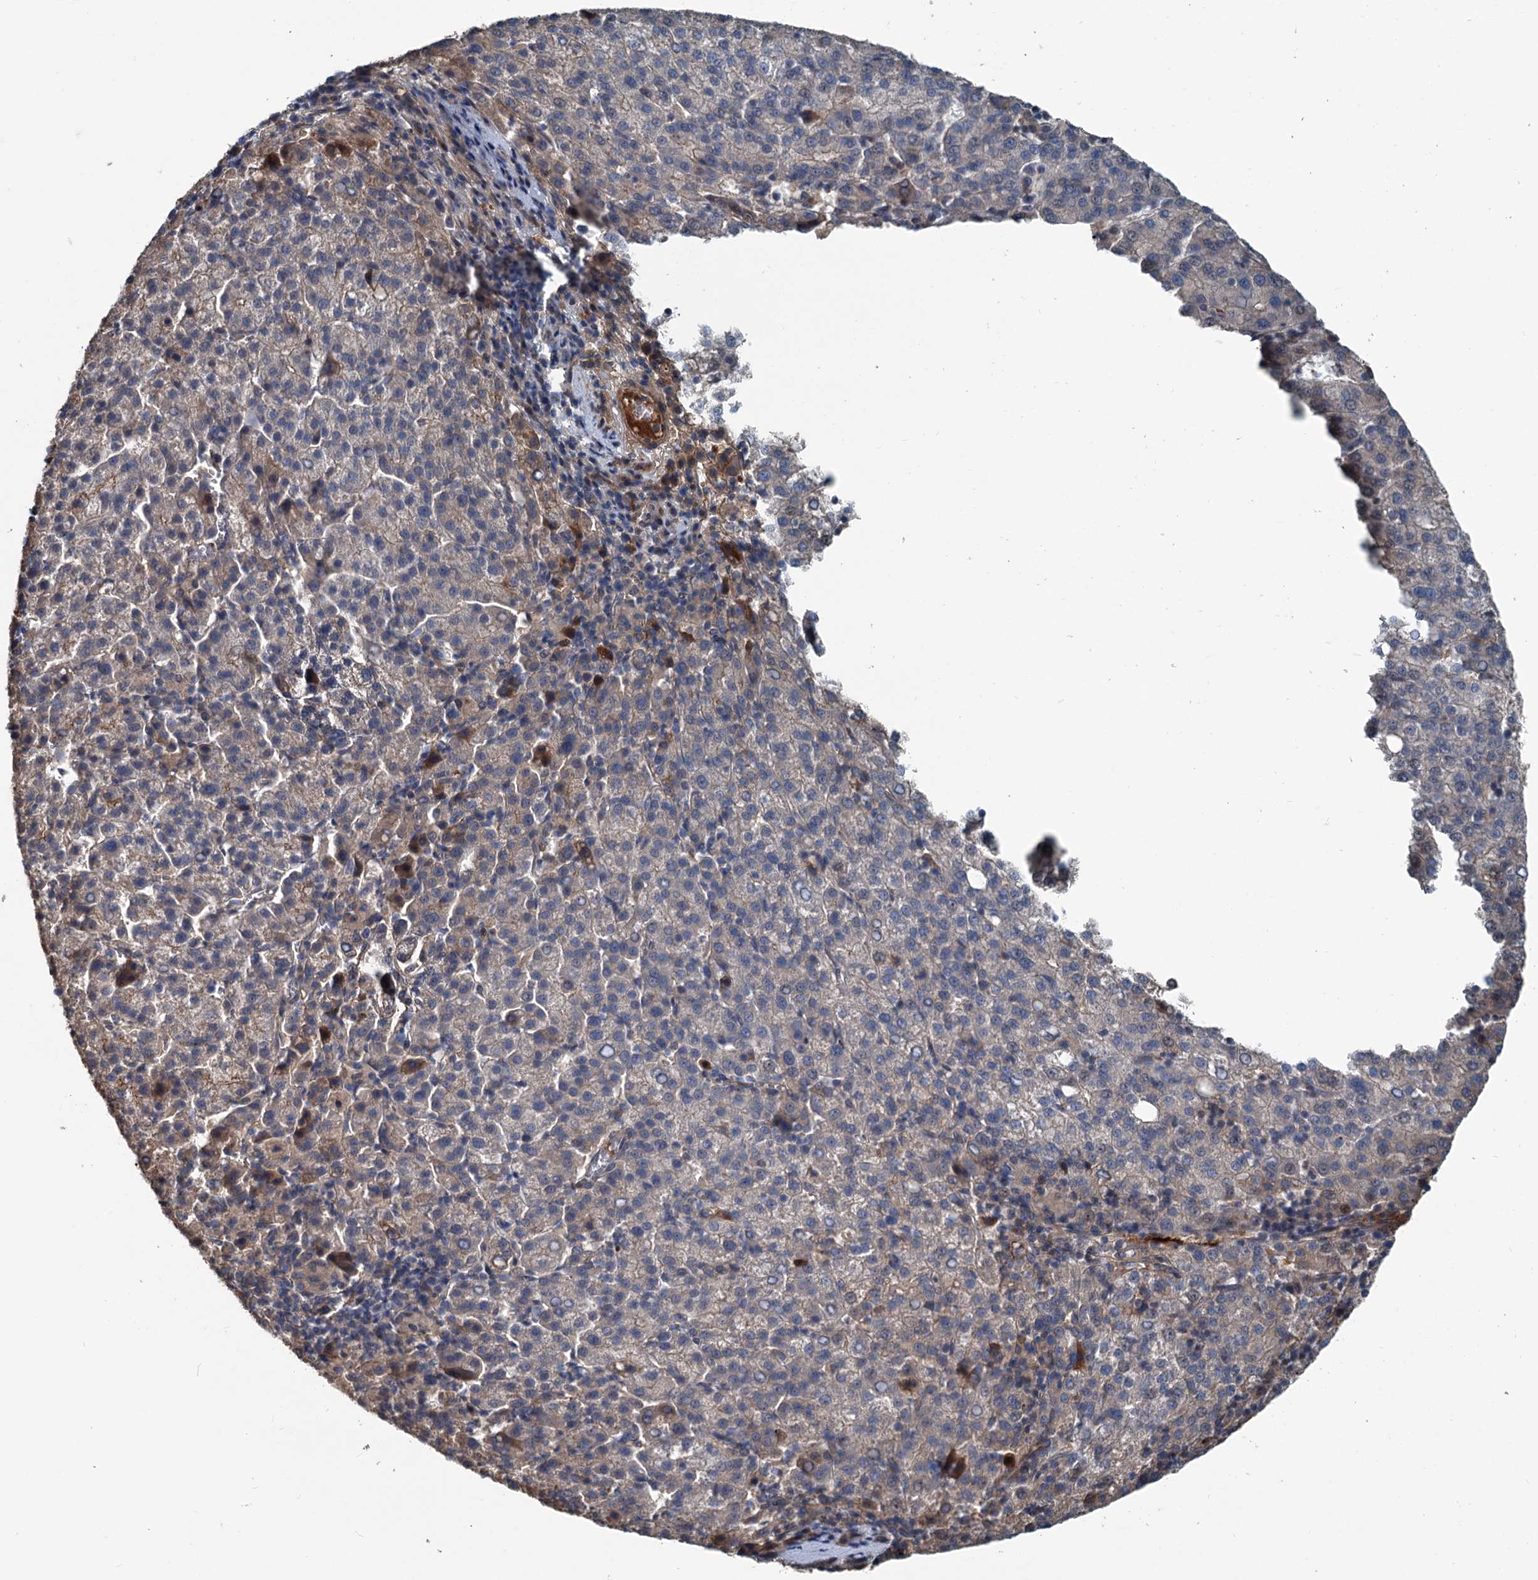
{"staining": {"intensity": "weak", "quantity": "<25%", "location": "cytoplasmic/membranous"}, "tissue": "liver cancer", "cell_type": "Tumor cells", "image_type": "cancer", "snomed": [{"axis": "morphology", "description": "Carcinoma, Hepatocellular, NOS"}, {"axis": "topography", "description": "Liver"}], "caption": "Hepatocellular carcinoma (liver) was stained to show a protein in brown. There is no significant positivity in tumor cells.", "gene": "TEDC1", "patient": {"sex": "female", "age": 58}}